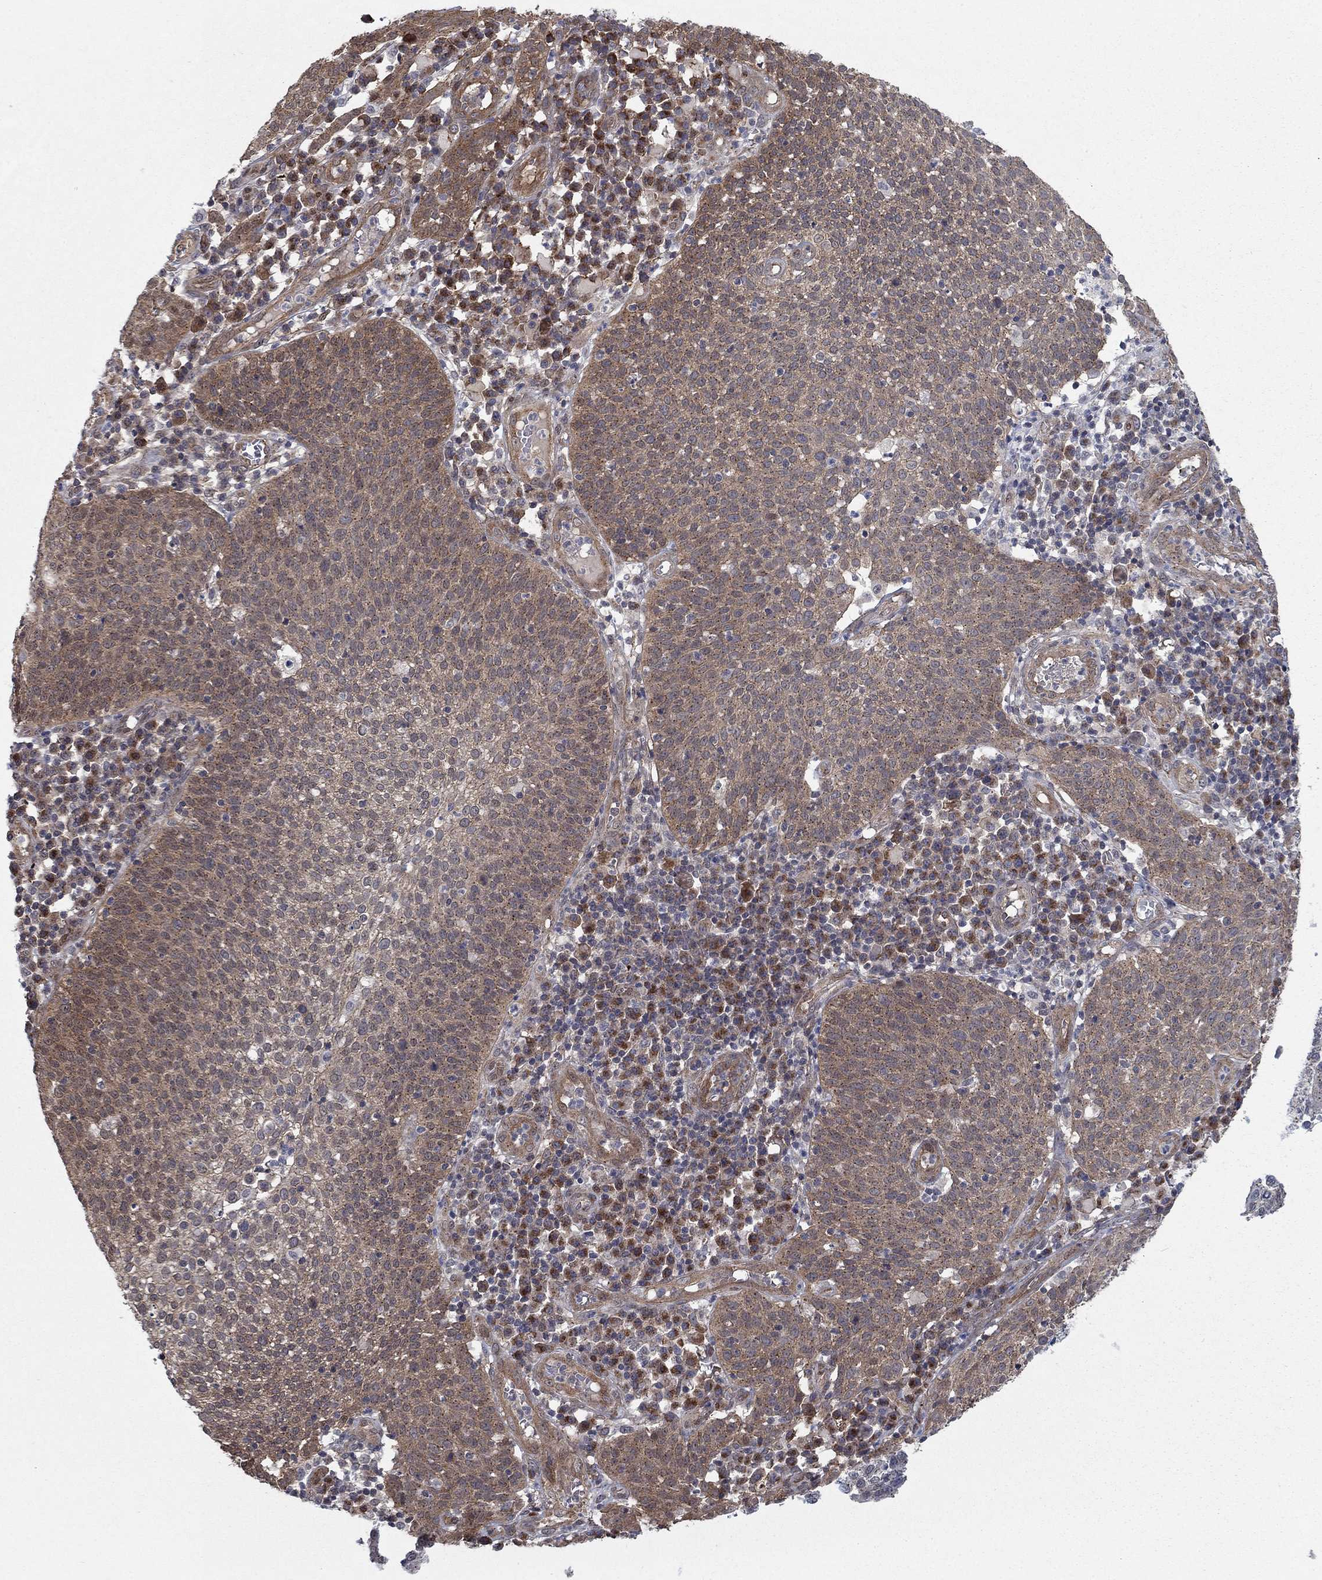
{"staining": {"intensity": "moderate", "quantity": "25%-75%", "location": "cytoplasmic/membranous"}, "tissue": "cervical cancer", "cell_type": "Tumor cells", "image_type": "cancer", "snomed": [{"axis": "morphology", "description": "Squamous cell carcinoma, NOS"}, {"axis": "topography", "description": "Cervix"}], "caption": "Moderate cytoplasmic/membranous protein staining is appreciated in about 25%-75% of tumor cells in cervical squamous cell carcinoma.", "gene": "SH3RF1", "patient": {"sex": "female", "age": 34}}